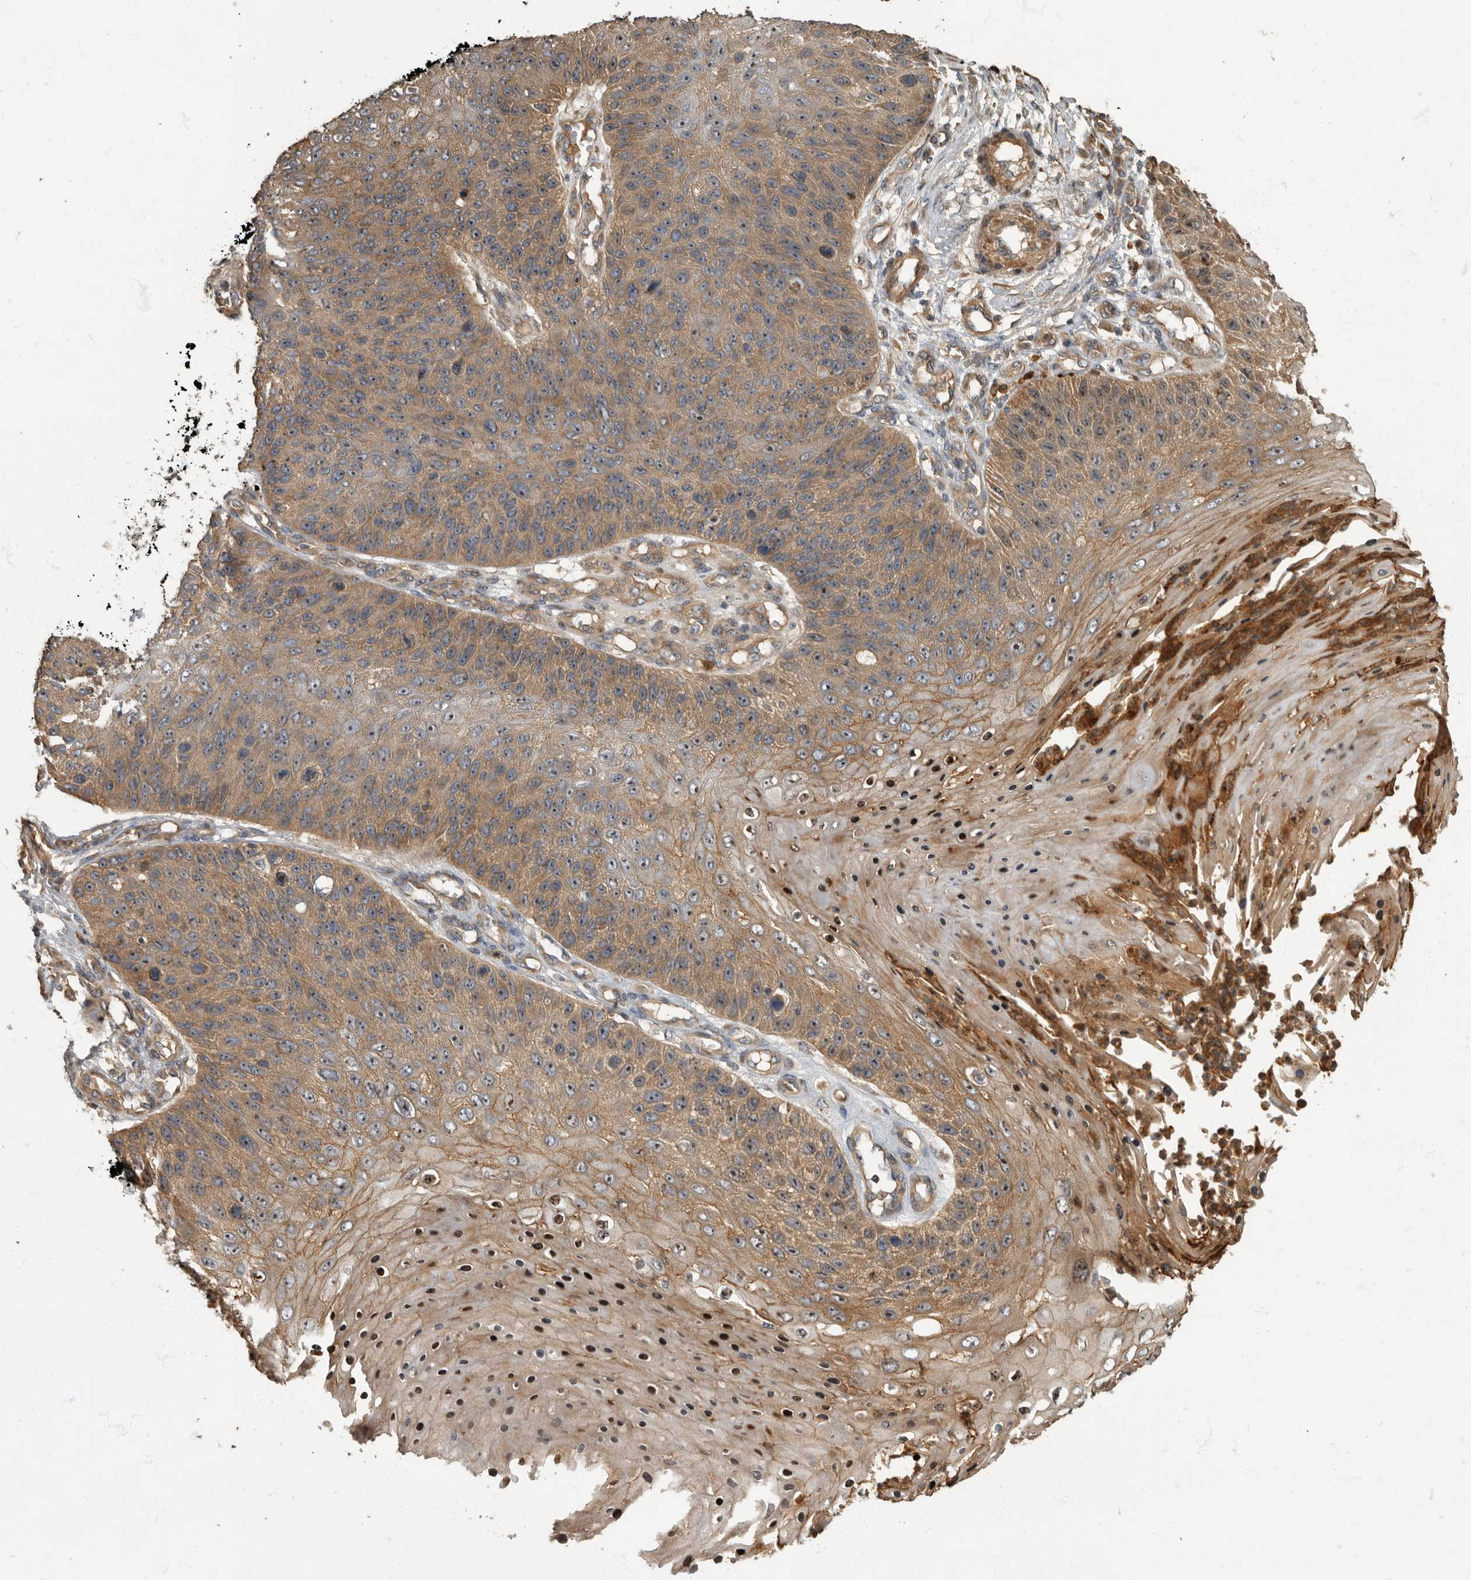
{"staining": {"intensity": "weak", "quantity": ">75%", "location": "cytoplasmic/membranous,nuclear"}, "tissue": "skin cancer", "cell_type": "Tumor cells", "image_type": "cancer", "snomed": [{"axis": "morphology", "description": "Squamous cell carcinoma, NOS"}, {"axis": "topography", "description": "Skin"}], "caption": "The immunohistochemical stain shows weak cytoplasmic/membranous and nuclear staining in tumor cells of skin cancer tissue. (DAB (3,3'-diaminobenzidine) IHC with brightfield microscopy, high magnification).", "gene": "DAAM1", "patient": {"sex": "female", "age": 88}}